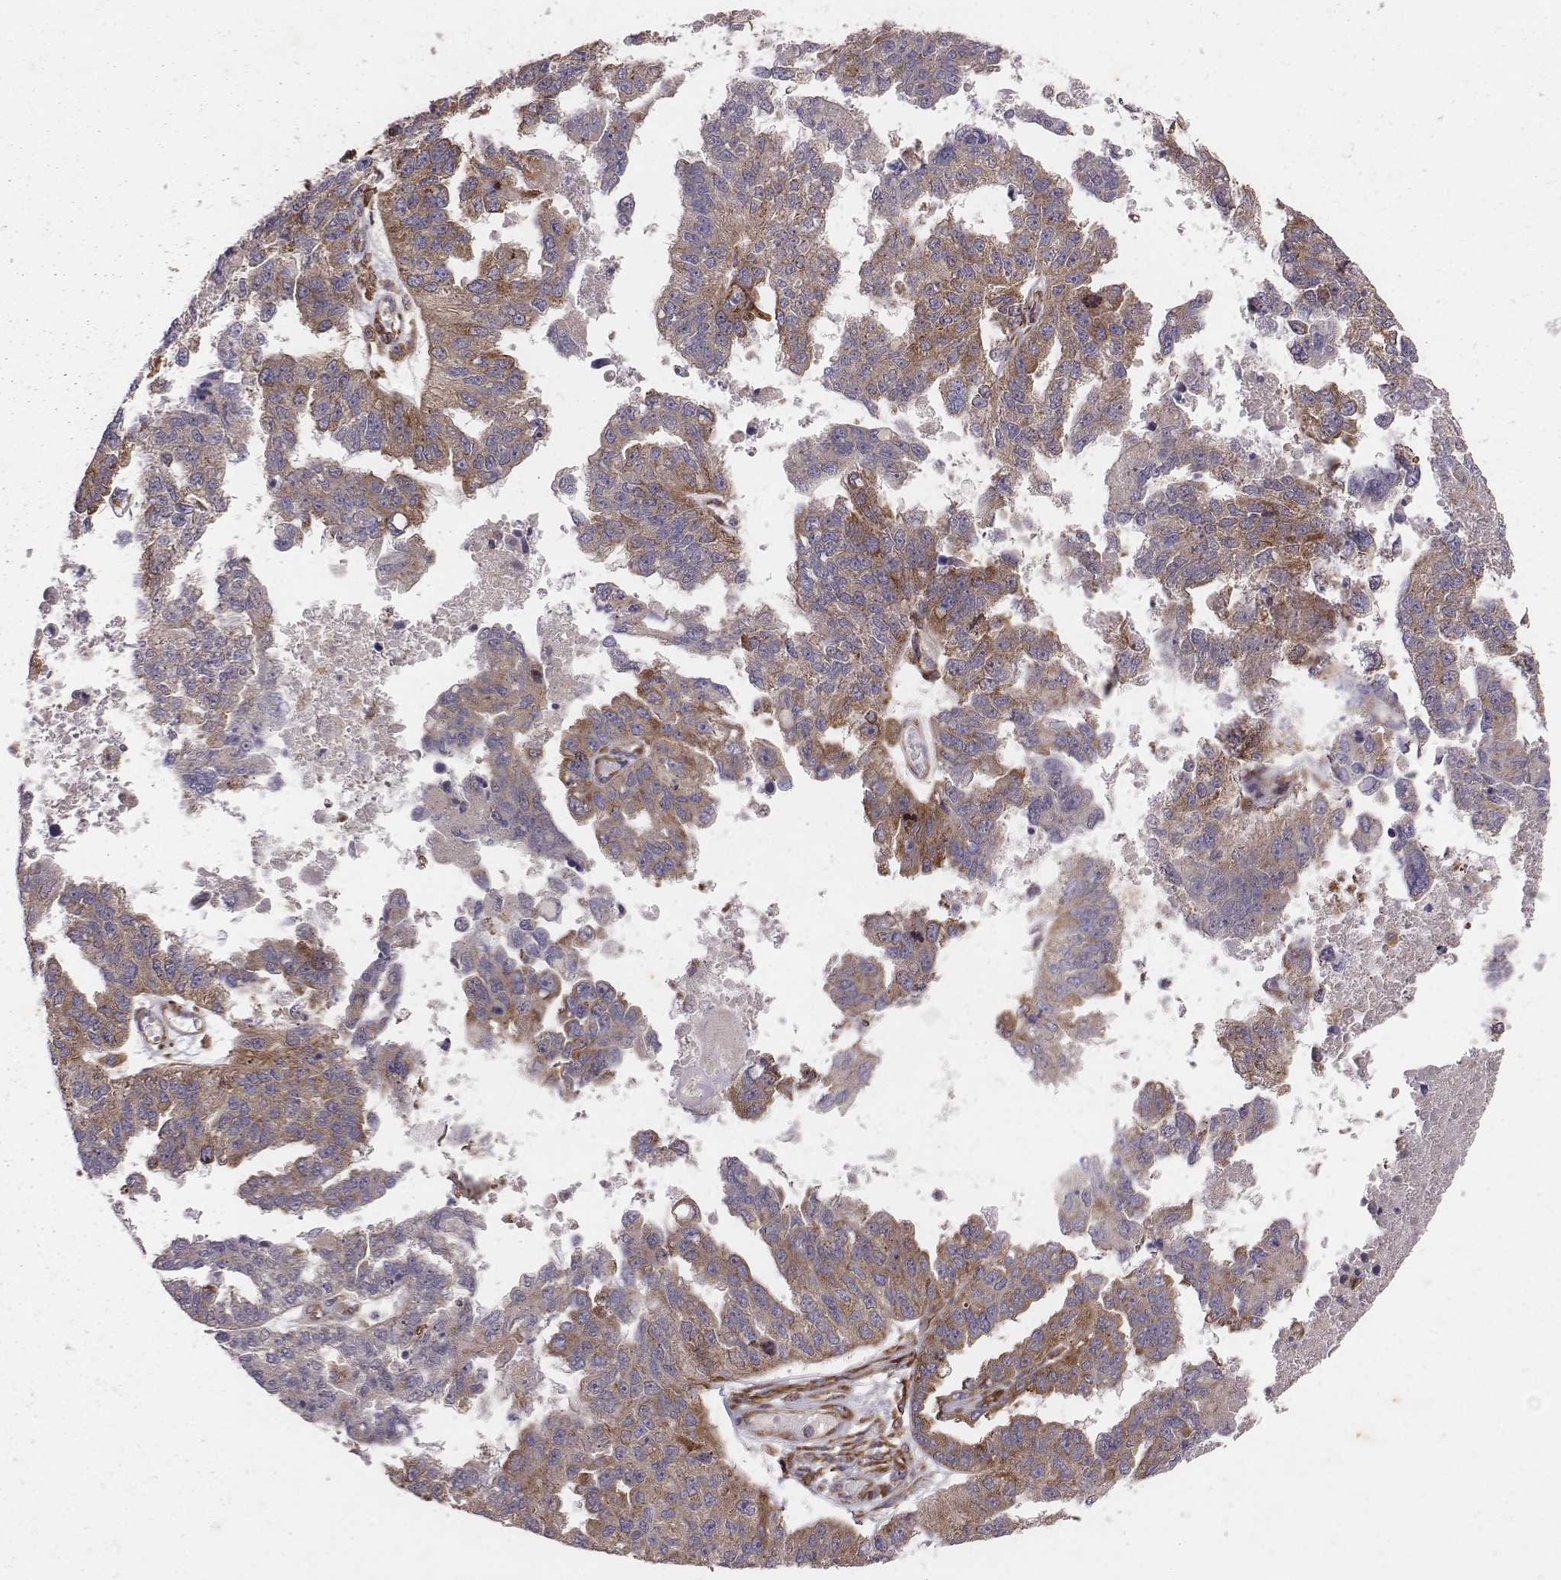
{"staining": {"intensity": "moderate", "quantity": ">75%", "location": "cytoplasmic/membranous"}, "tissue": "ovarian cancer", "cell_type": "Tumor cells", "image_type": "cancer", "snomed": [{"axis": "morphology", "description": "Cystadenocarcinoma, serous, NOS"}, {"axis": "topography", "description": "Ovary"}], "caption": "This image displays immunohistochemistry (IHC) staining of human ovarian serous cystadenocarcinoma, with medium moderate cytoplasmic/membranous positivity in approximately >75% of tumor cells.", "gene": "TXLNA", "patient": {"sex": "female", "age": 58}}